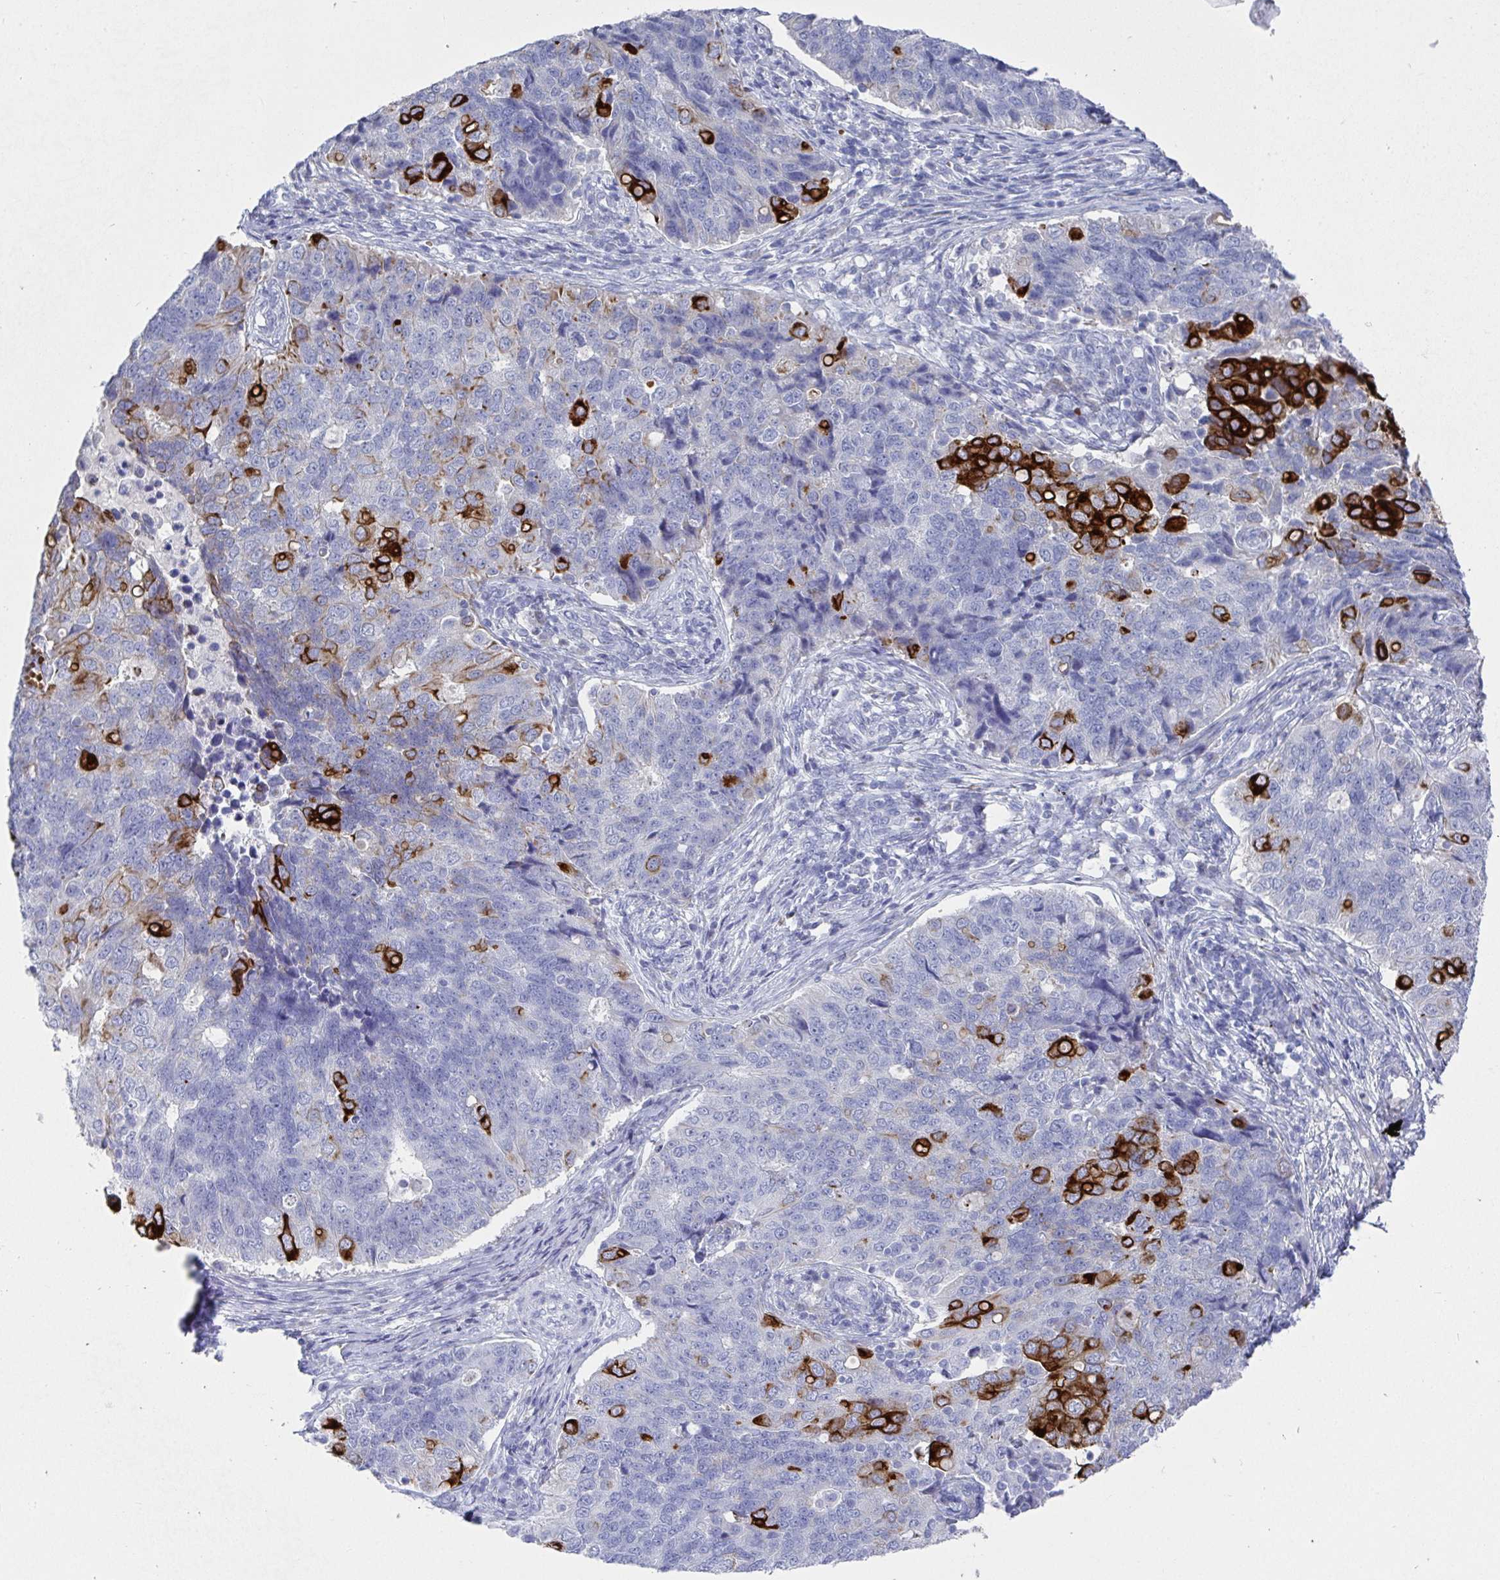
{"staining": {"intensity": "strong", "quantity": "<25%", "location": "cytoplasmic/membranous"}, "tissue": "endometrial cancer", "cell_type": "Tumor cells", "image_type": "cancer", "snomed": [{"axis": "morphology", "description": "Adenocarcinoma, NOS"}, {"axis": "topography", "description": "Endometrium"}], "caption": "Endometrial adenocarcinoma stained with immunohistochemistry demonstrates strong cytoplasmic/membranous staining in about <25% of tumor cells. The staining was performed using DAB (3,3'-diaminobenzidine) to visualize the protein expression in brown, while the nuclei were stained in blue with hematoxylin (Magnification: 20x).", "gene": "CLDN8", "patient": {"sex": "female", "age": 43}}